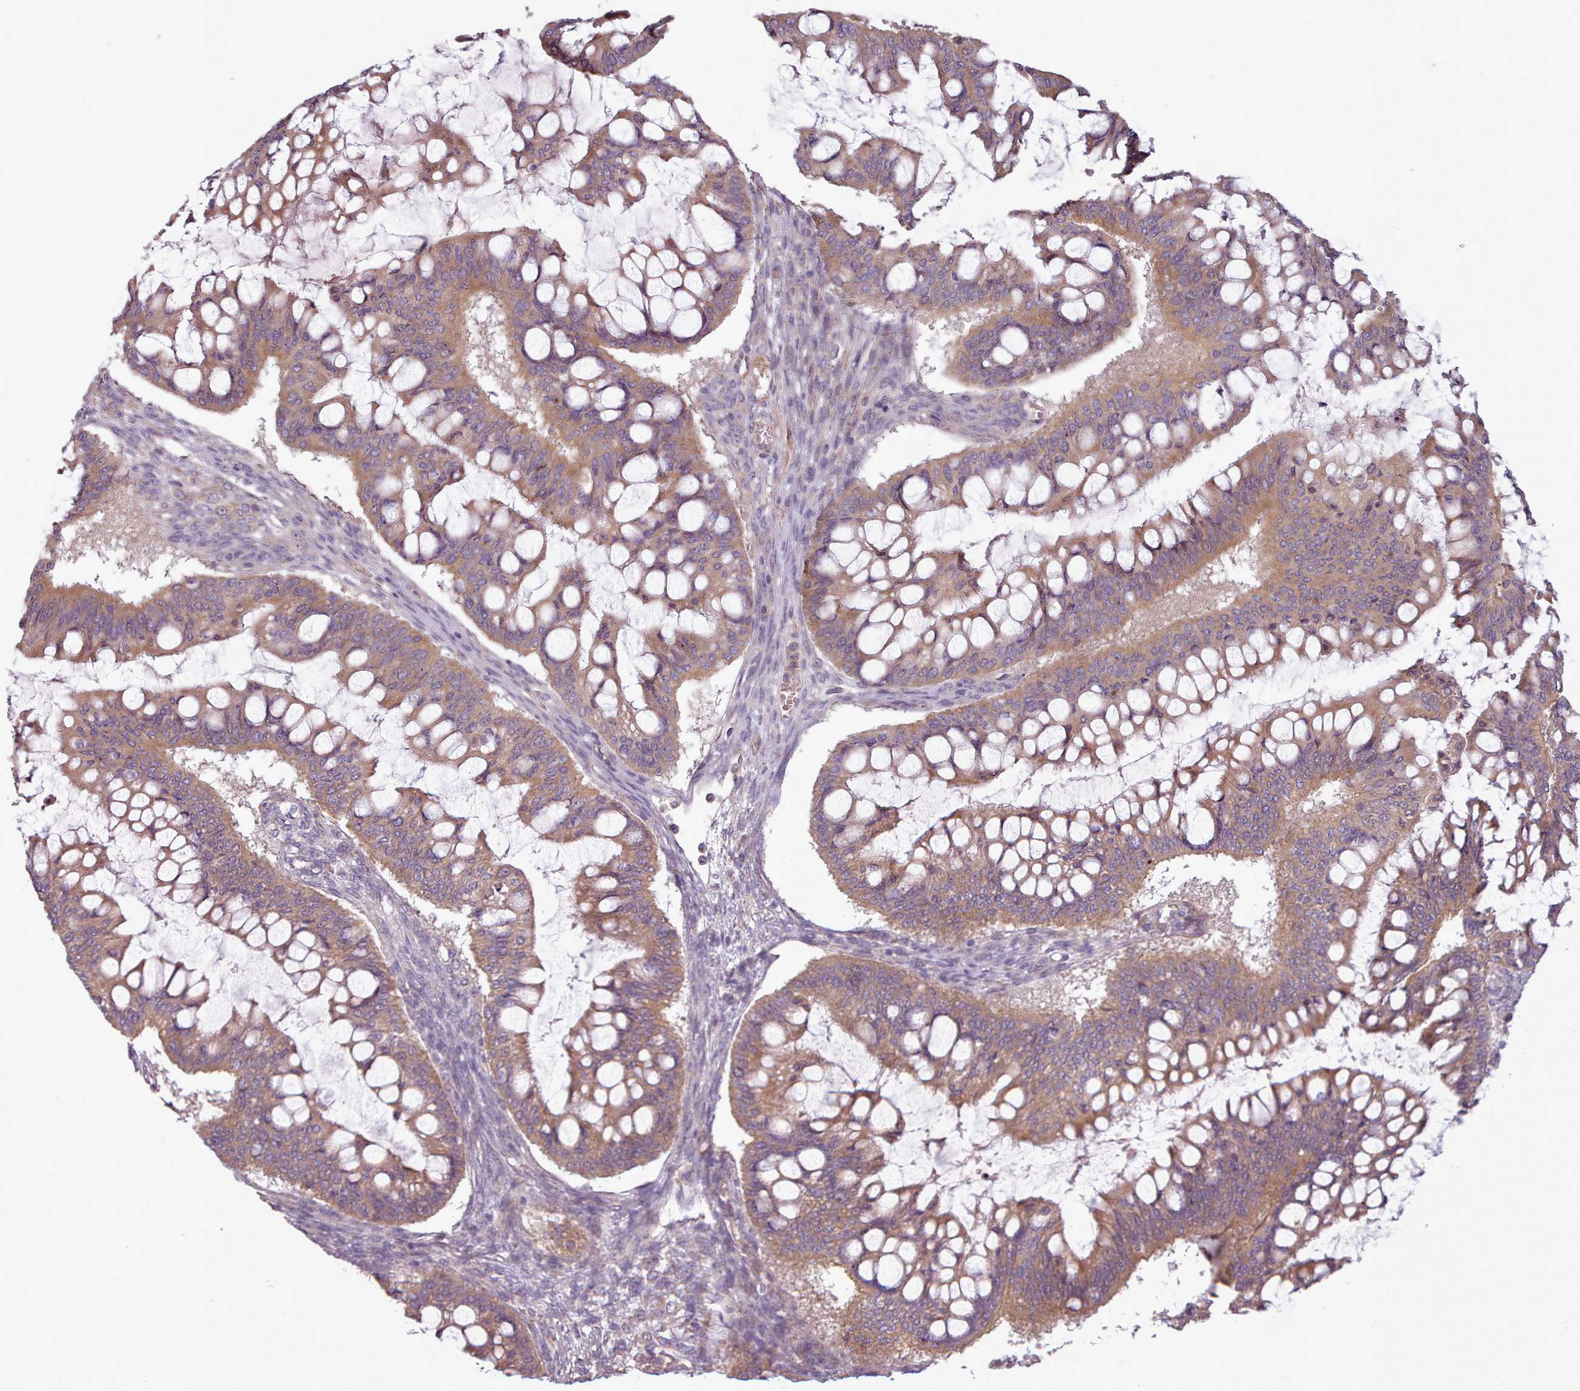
{"staining": {"intensity": "moderate", "quantity": ">75%", "location": "cytoplasmic/membranous"}, "tissue": "ovarian cancer", "cell_type": "Tumor cells", "image_type": "cancer", "snomed": [{"axis": "morphology", "description": "Cystadenocarcinoma, mucinous, NOS"}, {"axis": "topography", "description": "Ovary"}], "caption": "The histopathology image reveals a brown stain indicating the presence of a protein in the cytoplasmic/membranous of tumor cells in mucinous cystadenocarcinoma (ovarian).", "gene": "NT5DC2", "patient": {"sex": "female", "age": 73}}